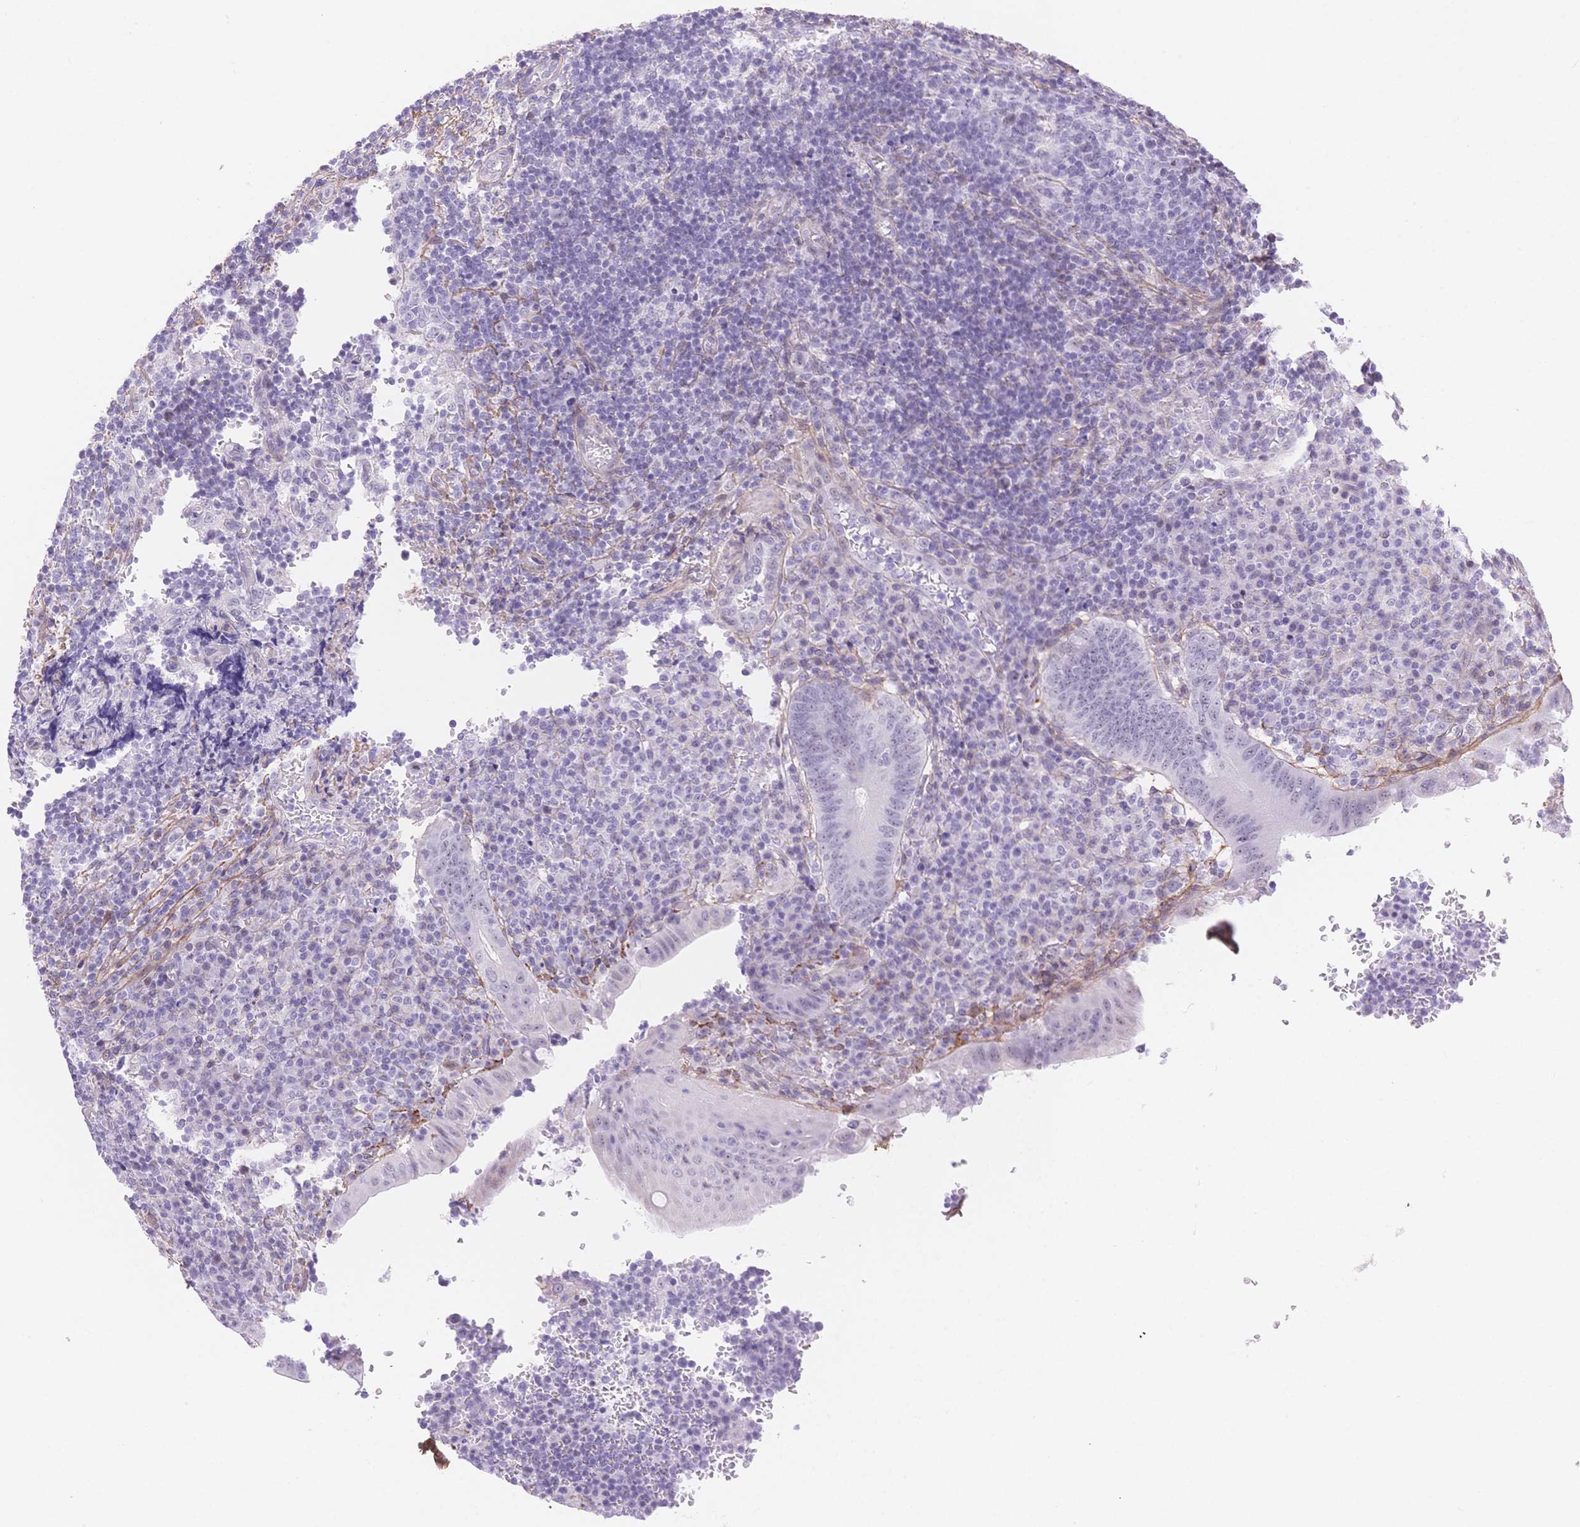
{"staining": {"intensity": "negative", "quantity": "none", "location": "none"}, "tissue": "appendix", "cell_type": "Glandular cells", "image_type": "normal", "snomed": [{"axis": "morphology", "description": "Normal tissue, NOS"}, {"axis": "topography", "description": "Appendix"}], "caption": "Immunohistochemical staining of normal human appendix shows no significant positivity in glandular cells.", "gene": "PDZD2", "patient": {"sex": "male", "age": 18}}